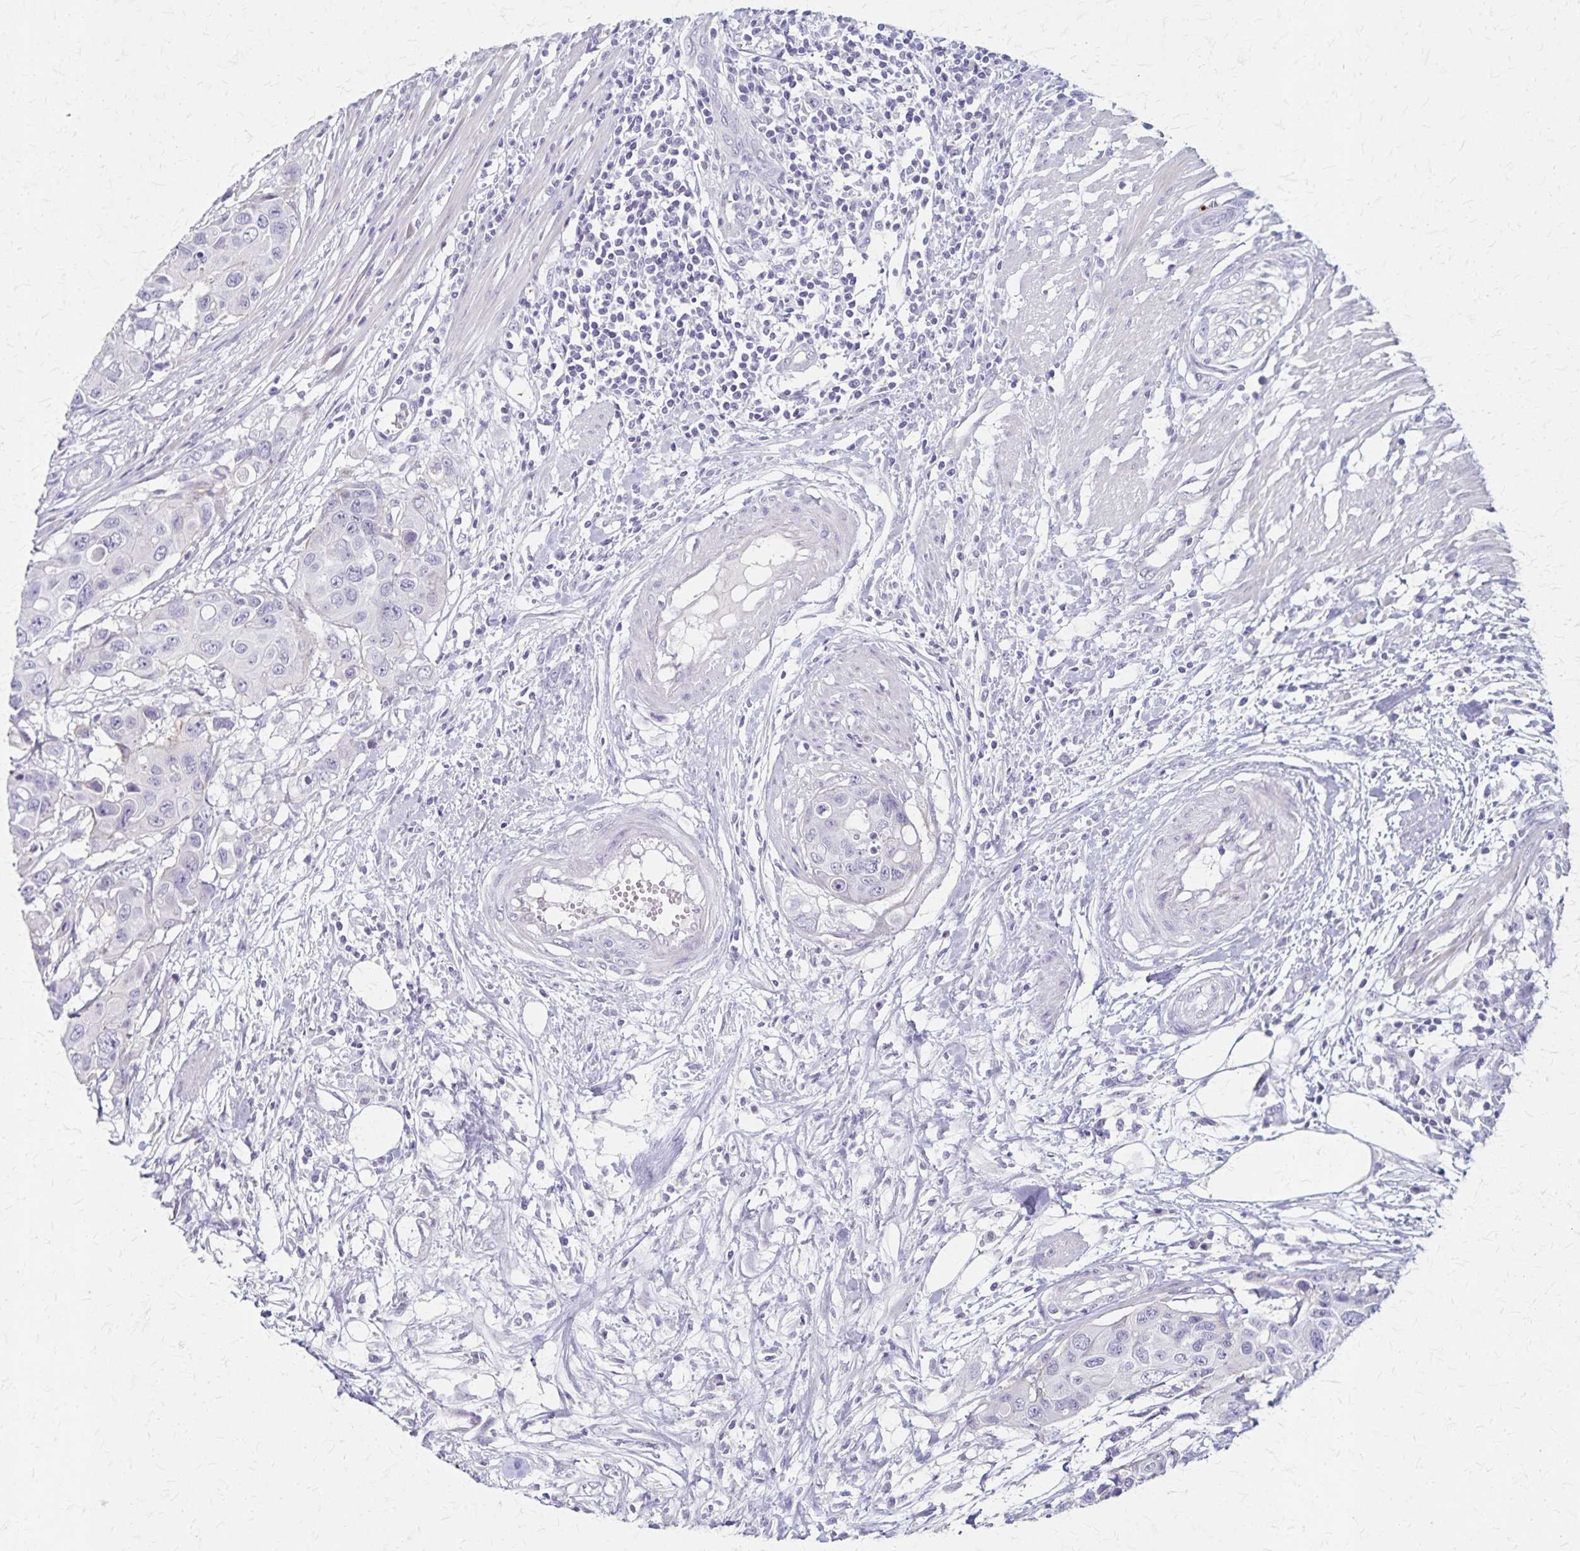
{"staining": {"intensity": "negative", "quantity": "none", "location": "none"}, "tissue": "colorectal cancer", "cell_type": "Tumor cells", "image_type": "cancer", "snomed": [{"axis": "morphology", "description": "Adenocarcinoma, NOS"}, {"axis": "topography", "description": "Colon"}], "caption": "Immunohistochemistry of human colorectal cancer (adenocarcinoma) shows no expression in tumor cells.", "gene": "RASL10B", "patient": {"sex": "male", "age": 77}}